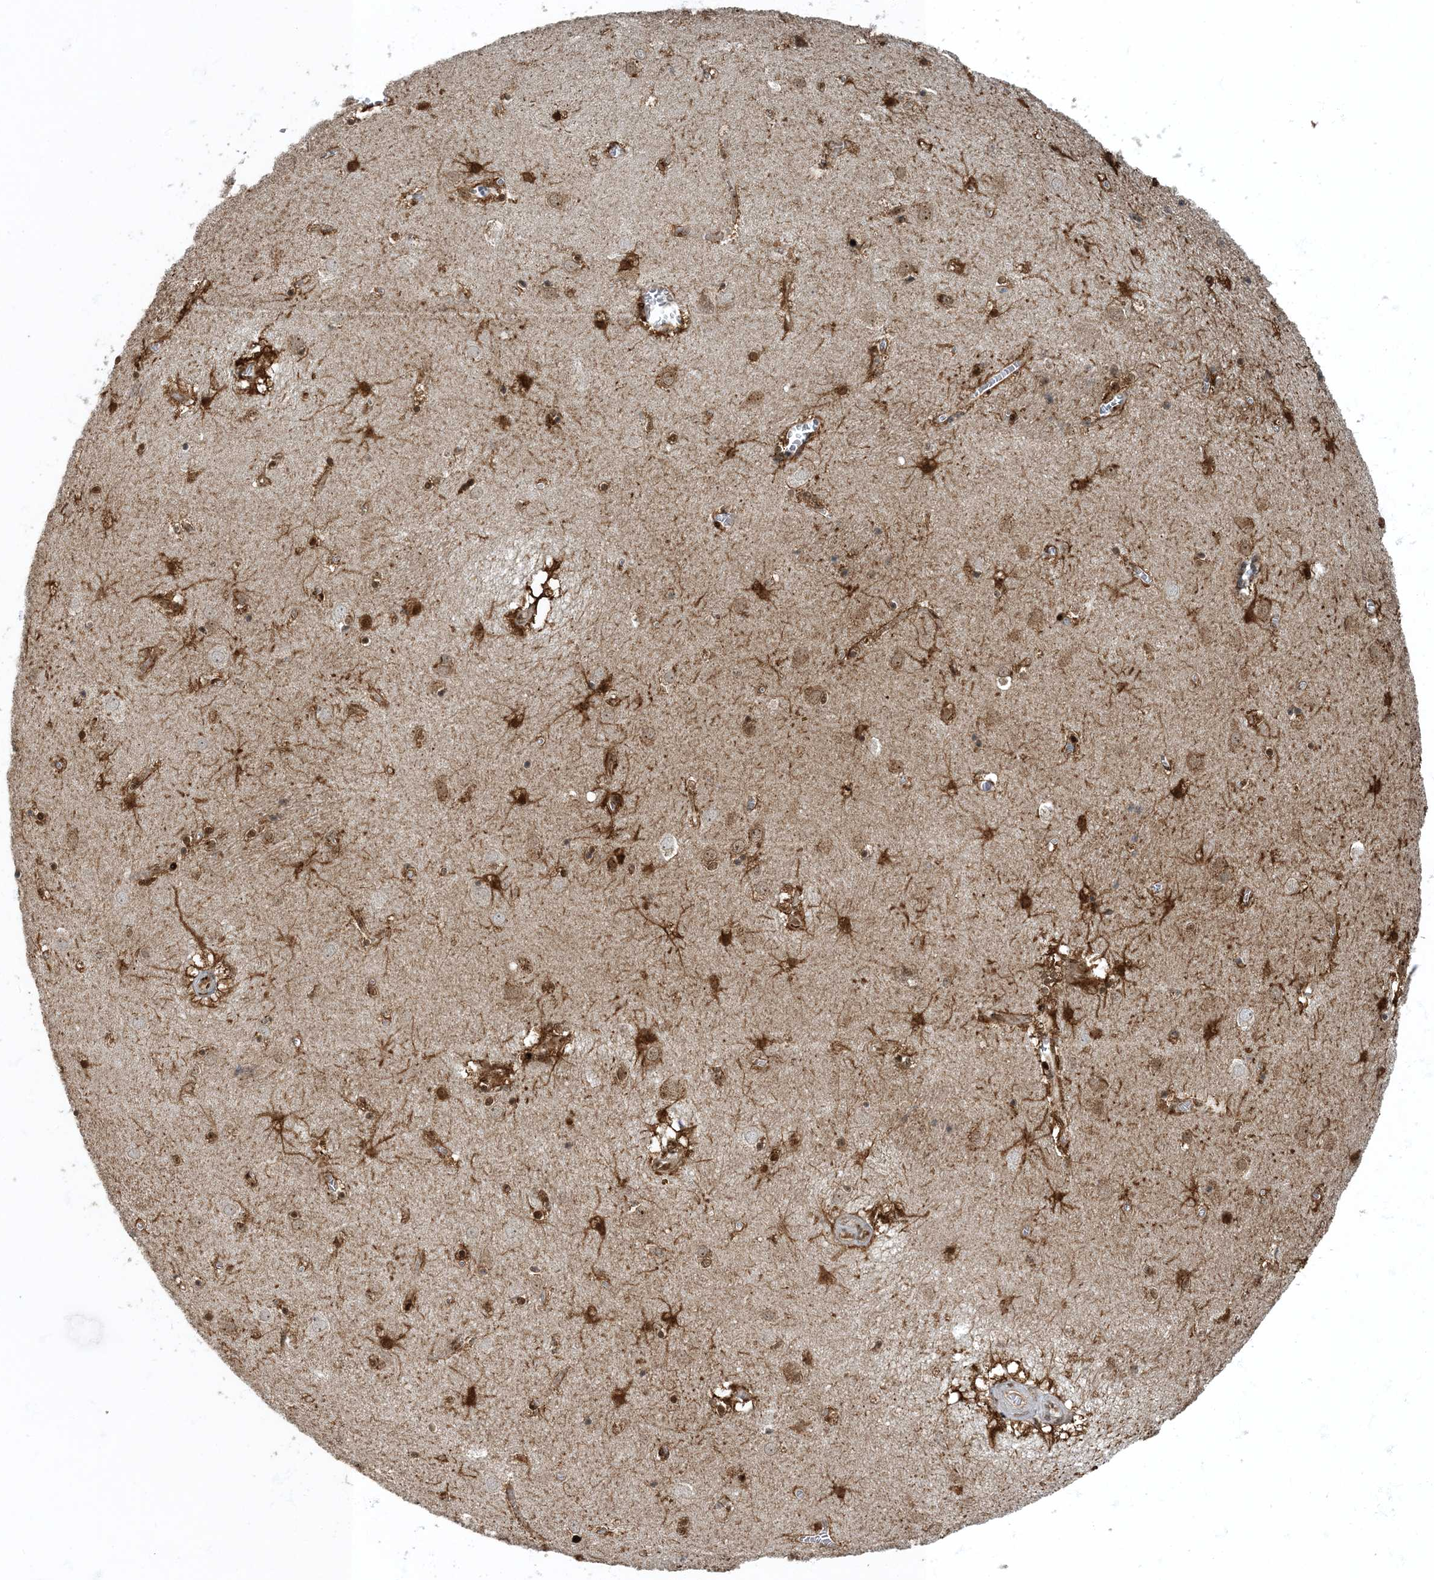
{"staining": {"intensity": "moderate", "quantity": "25%-75%", "location": "cytoplasmic/membranous,nuclear"}, "tissue": "caudate", "cell_type": "Glial cells", "image_type": "normal", "snomed": [{"axis": "morphology", "description": "Normal tissue, NOS"}, {"axis": "topography", "description": "Lateral ventricle wall"}], "caption": "Immunohistochemistry (IHC) micrograph of normal caudate: human caudate stained using immunohistochemistry reveals medium levels of moderate protein expression localized specifically in the cytoplasmic/membranous,nuclear of glial cells, appearing as a cytoplasmic/membranous,nuclear brown color.", "gene": "MBD1", "patient": {"sex": "male", "age": 70}}